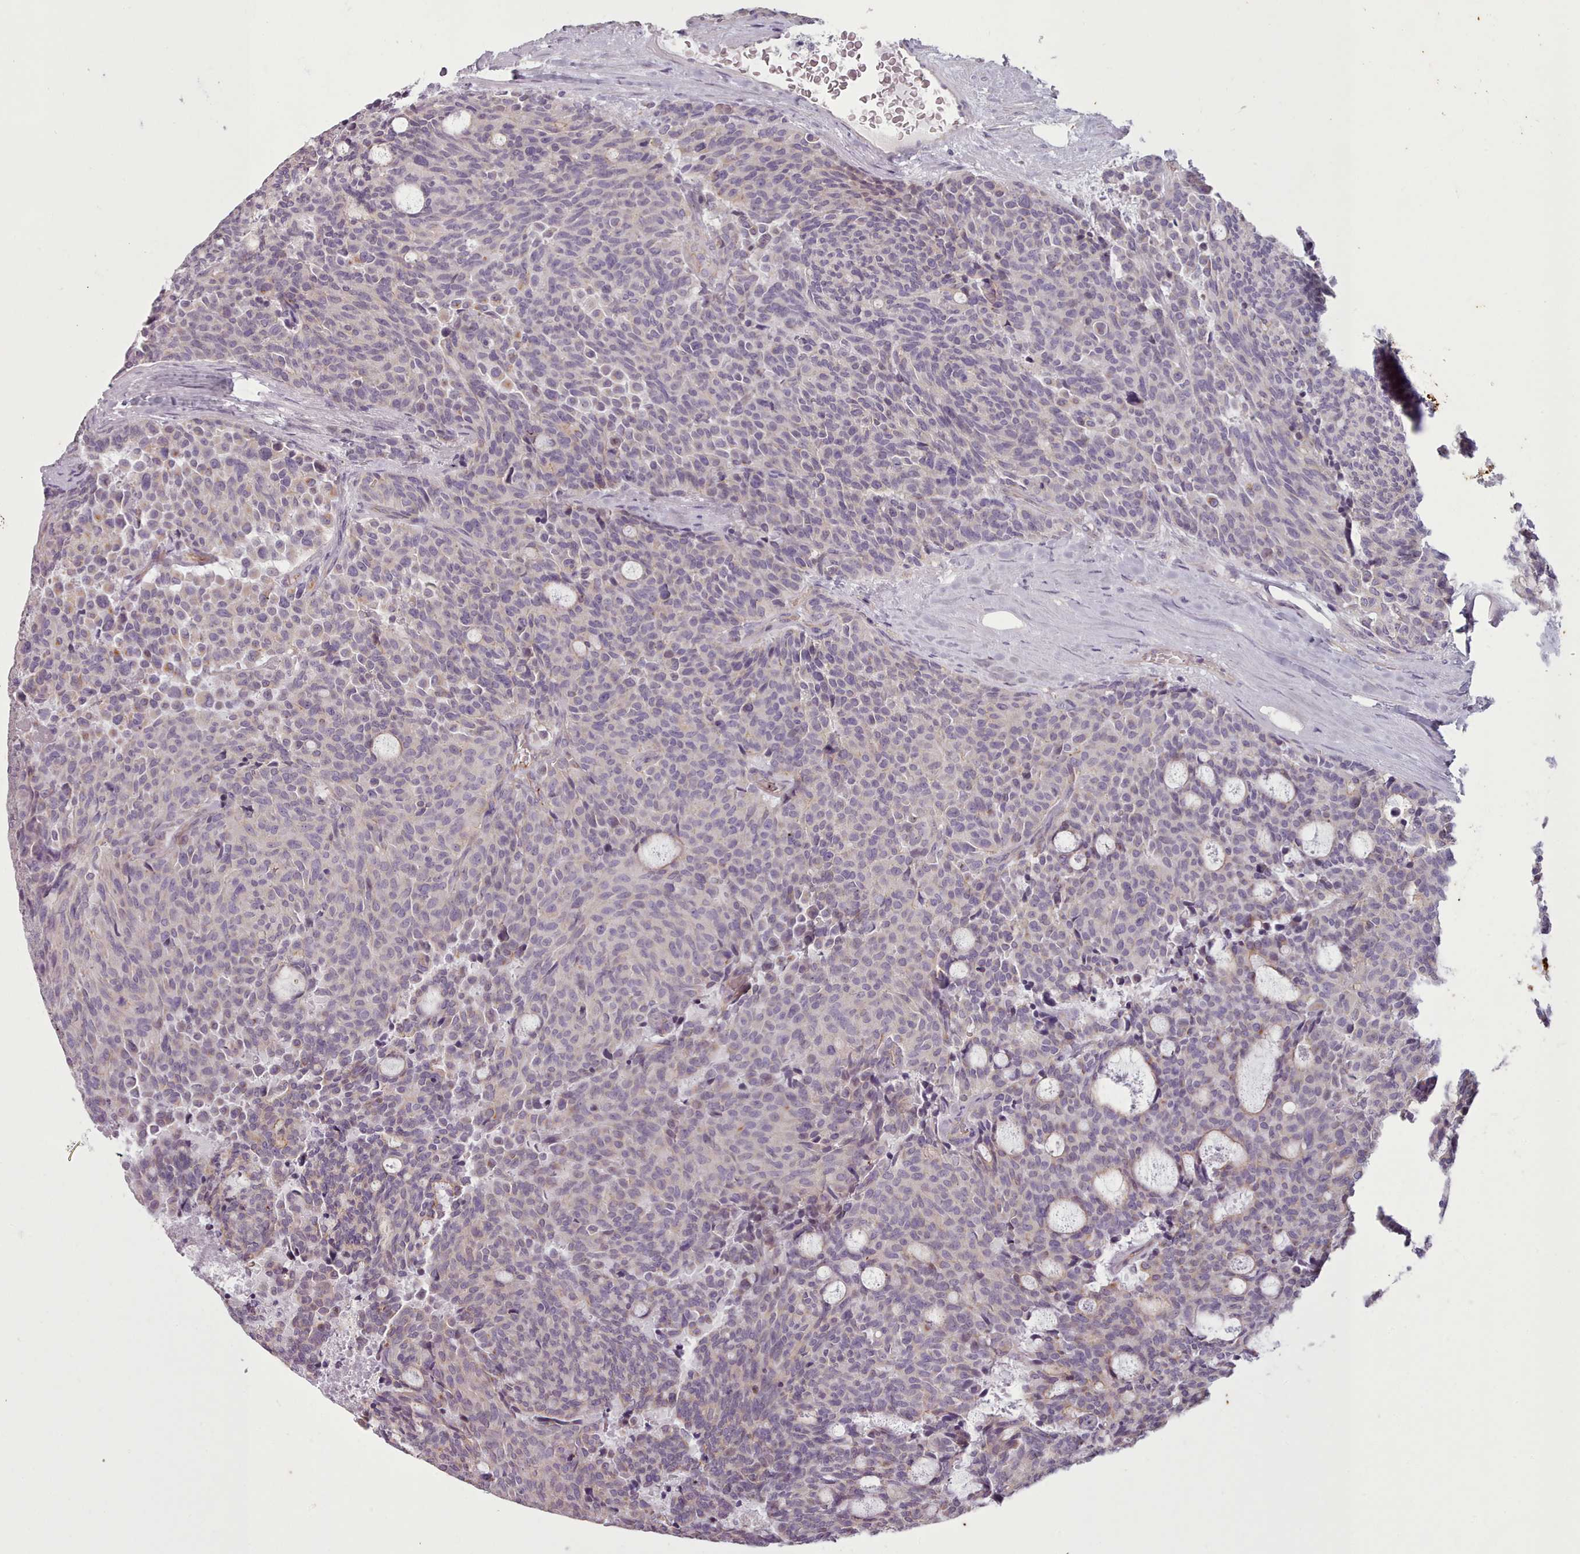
{"staining": {"intensity": "negative", "quantity": "none", "location": "none"}, "tissue": "carcinoid", "cell_type": "Tumor cells", "image_type": "cancer", "snomed": [{"axis": "morphology", "description": "Carcinoid, malignant, NOS"}, {"axis": "topography", "description": "Pancreas"}], "caption": "A photomicrograph of carcinoid stained for a protein exhibits no brown staining in tumor cells. Brightfield microscopy of immunohistochemistry stained with DAB (brown) and hematoxylin (blue), captured at high magnification.", "gene": "PLD4", "patient": {"sex": "female", "age": 54}}